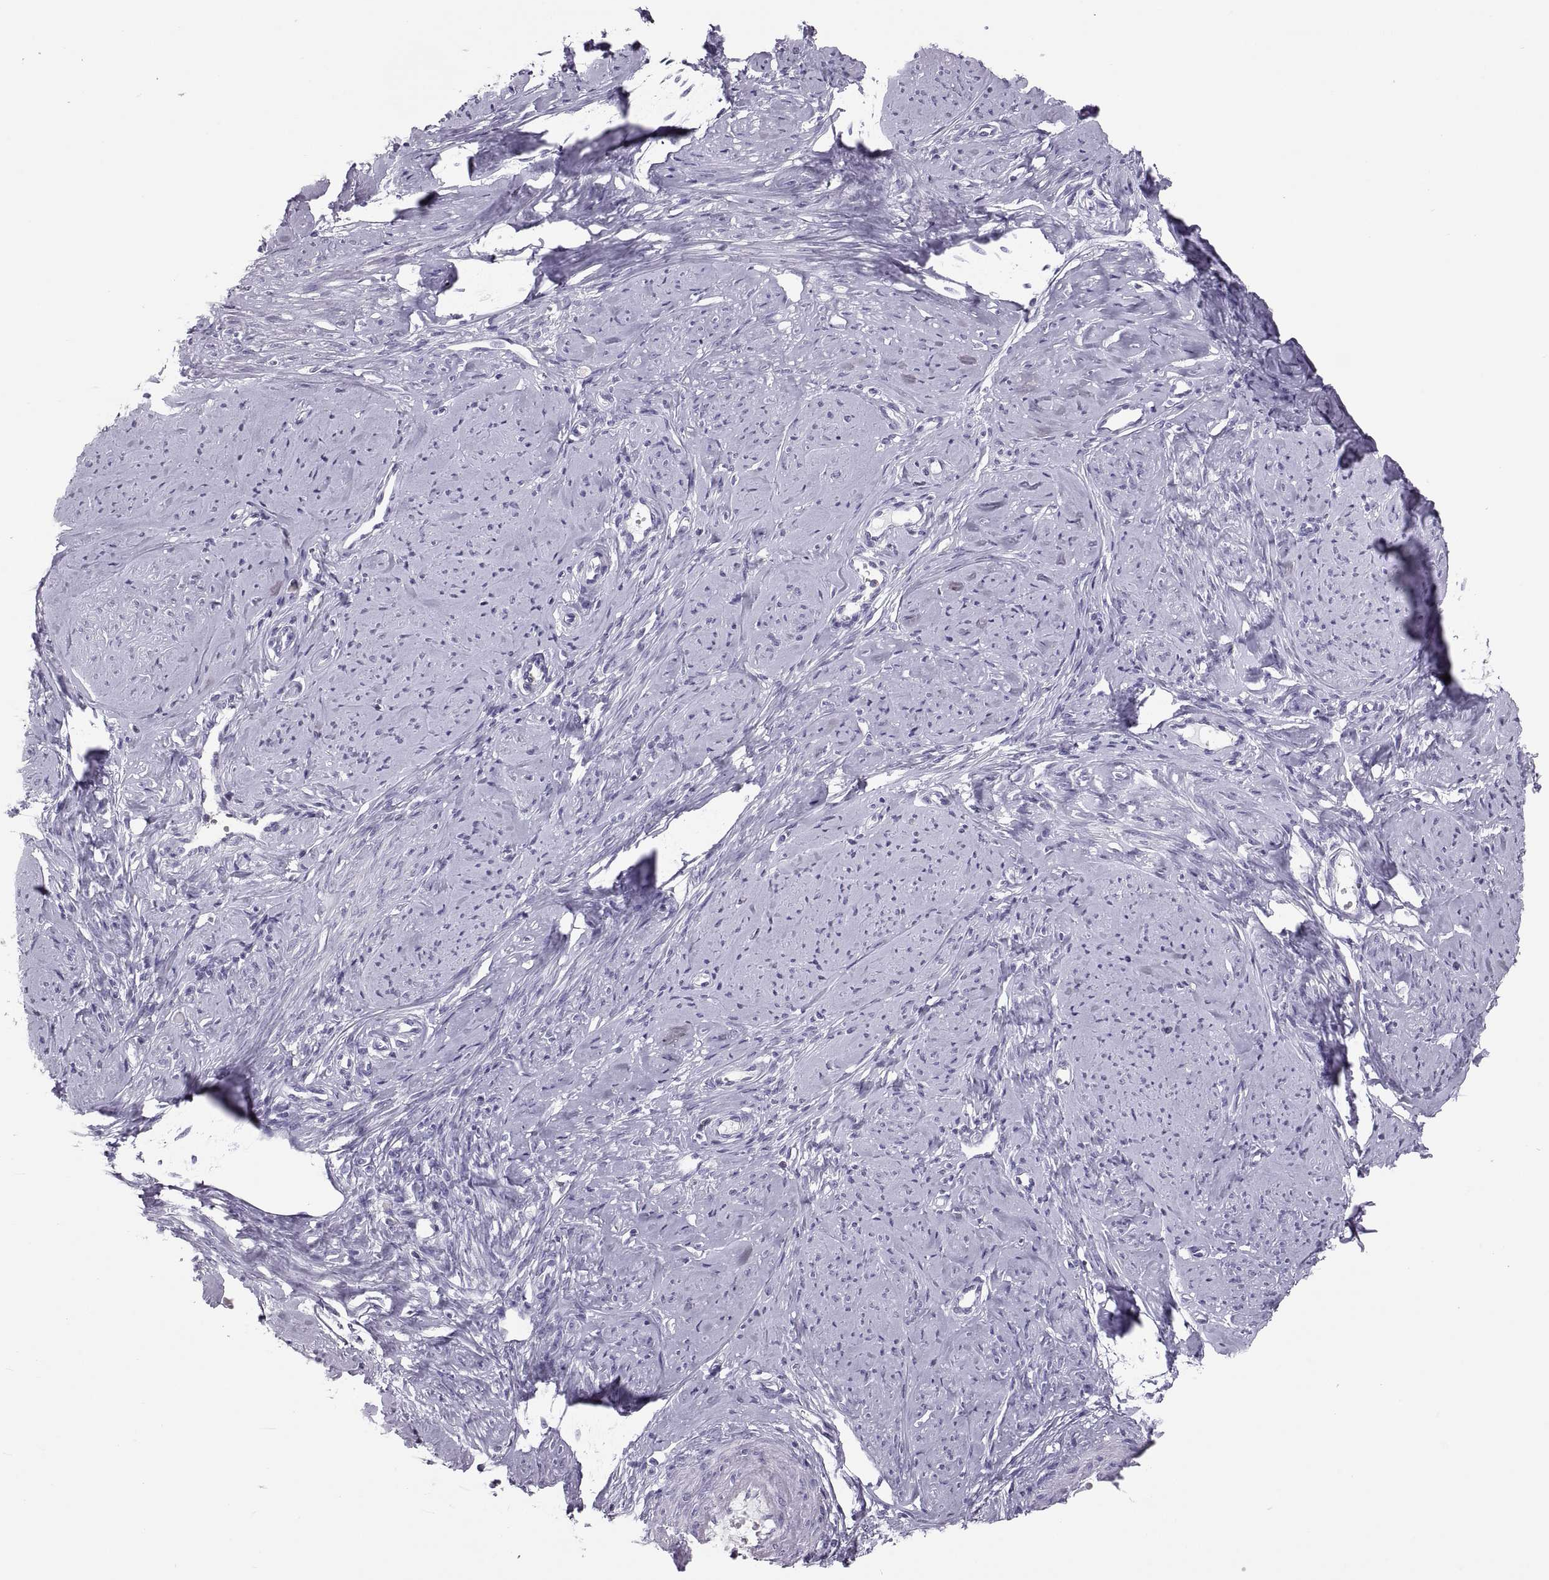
{"staining": {"intensity": "negative", "quantity": "none", "location": "none"}, "tissue": "smooth muscle", "cell_type": "Smooth muscle cells", "image_type": "normal", "snomed": [{"axis": "morphology", "description": "Normal tissue, NOS"}, {"axis": "topography", "description": "Smooth muscle"}], "caption": "Smooth muscle cells are negative for protein expression in benign human smooth muscle. (DAB immunohistochemistry with hematoxylin counter stain).", "gene": "TTC21A", "patient": {"sex": "female", "age": 48}}